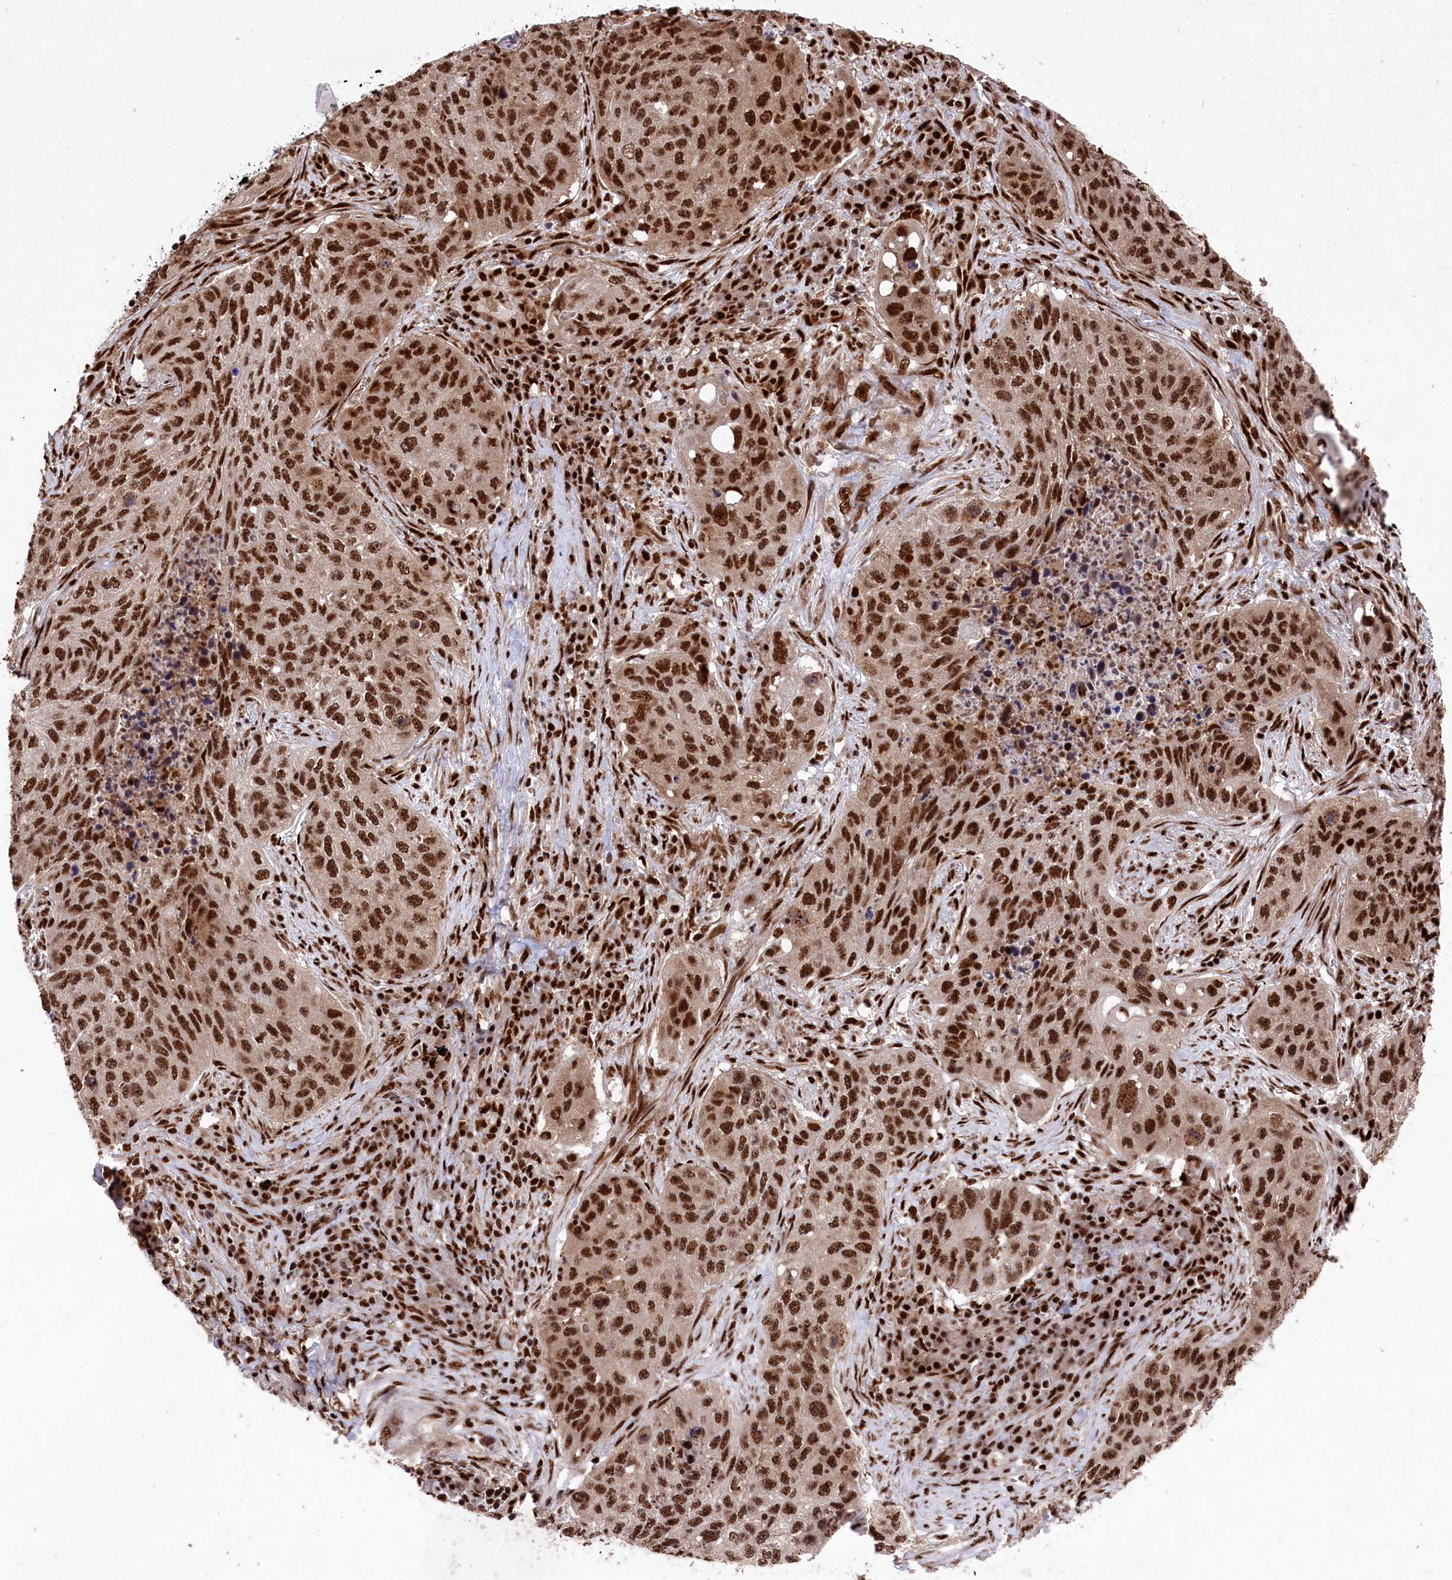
{"staining": {"intensity": "strong", "quantity": ">75%", "location": "nuclear"}, "tissue": "lung cancer", "cell_type": "Tumor cells", "image_type": "cancer", "snomed": [{"axis": "morphology", "description": "Squamous cell carcinoma, NOS"}, {"axis": "topography", "description": "Lung"}], "caption": "There is high levels of strong nuclear staining in tumor cells of lung cancer, as demonstrated by immunohistochemical staining (brown color).", "gene": "PRPF31", "patient": {"sex": "female", "age": 63}}